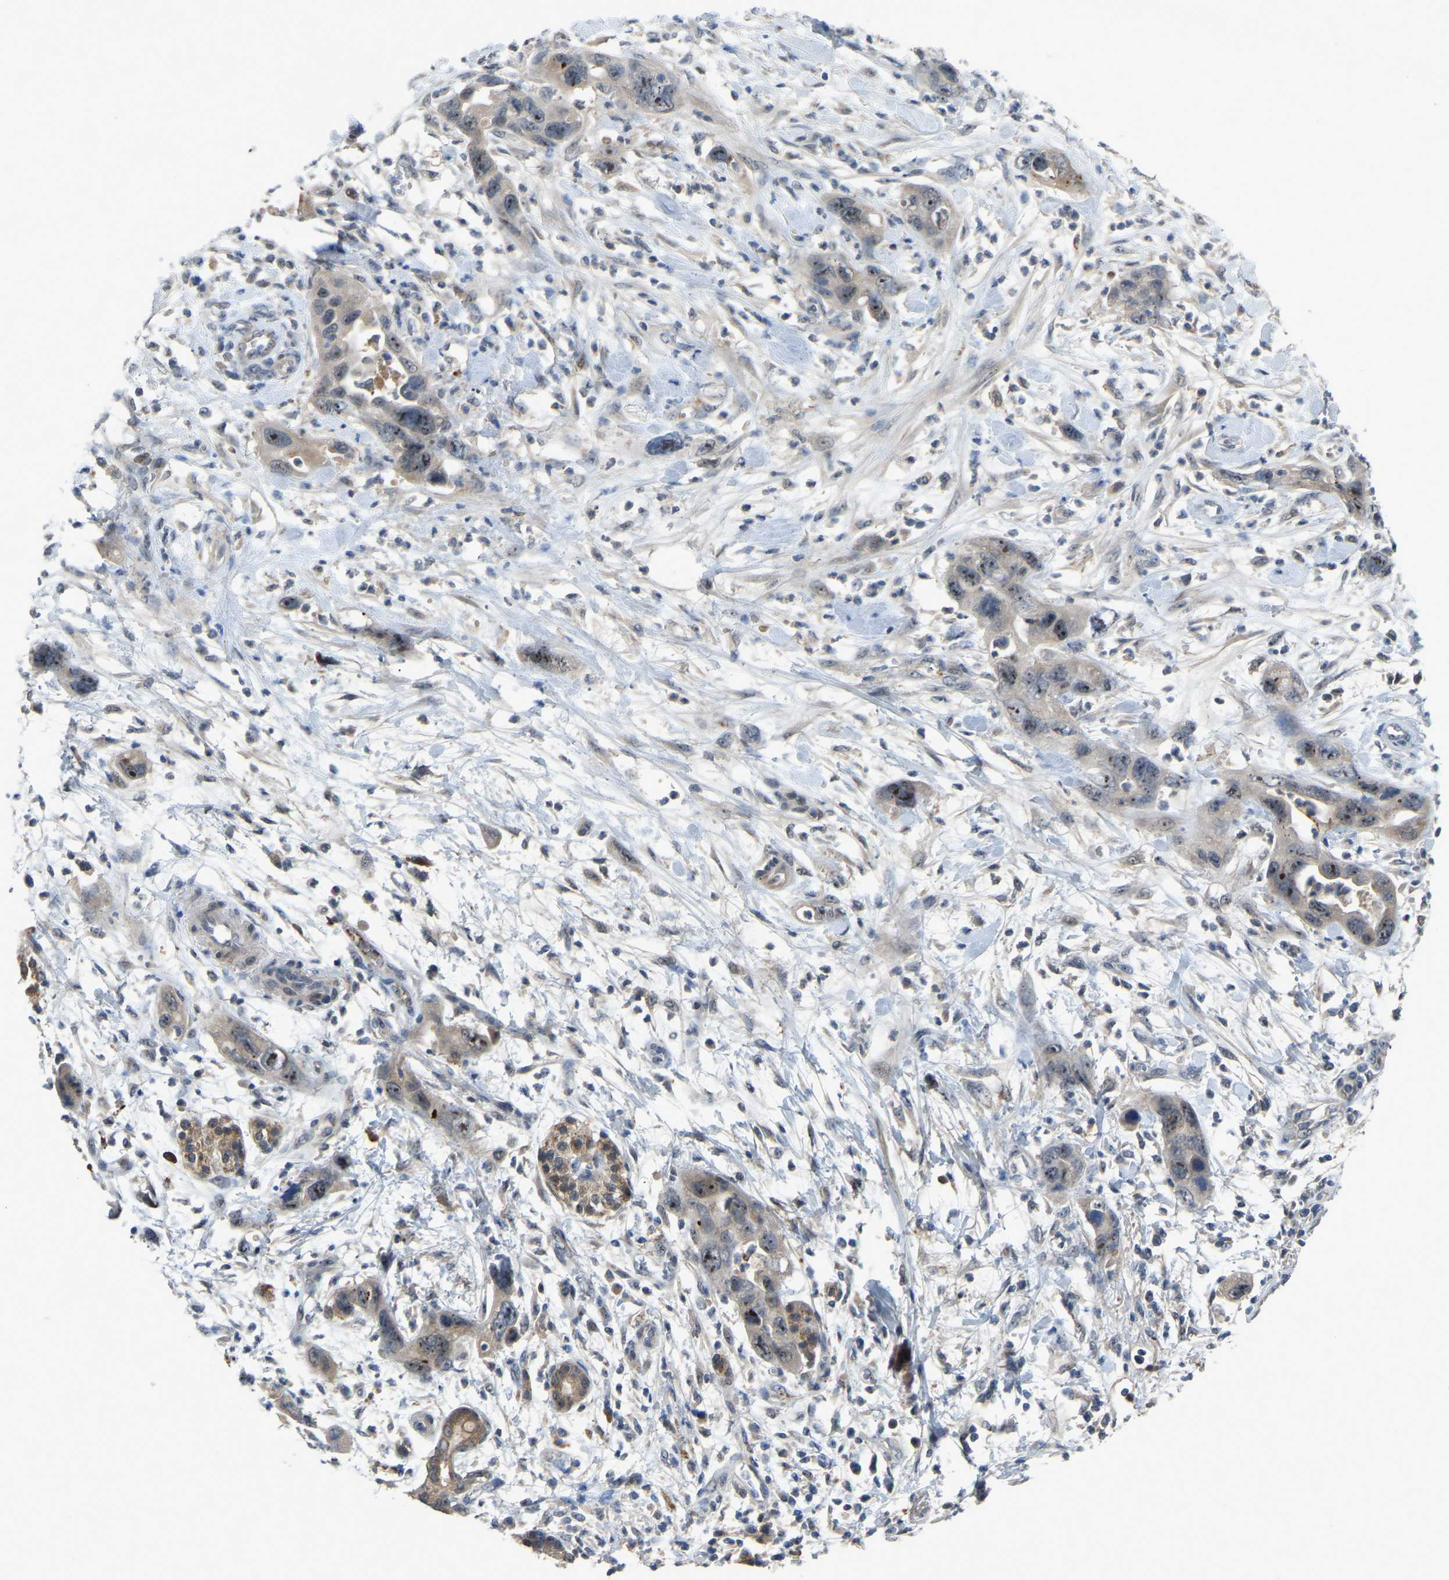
{"staining": {"intensity": "negative", "quantity": "none", "location": "none"}, "tissue": "pancreatic cancer", "cell_type": "Tumor cells", "image_type": "cancer", "snomed": [{"axis": "morphology", "description": "Adenocarcinoma, NOS"}, {"axis": "topography", "description": "Pancreas"}], "caption": "There is no significant positivity in tumor cells of adenocarcinoma (pancreatic).", "gene": "FHIT", "patient": {"sex": "female", "age": 70}}